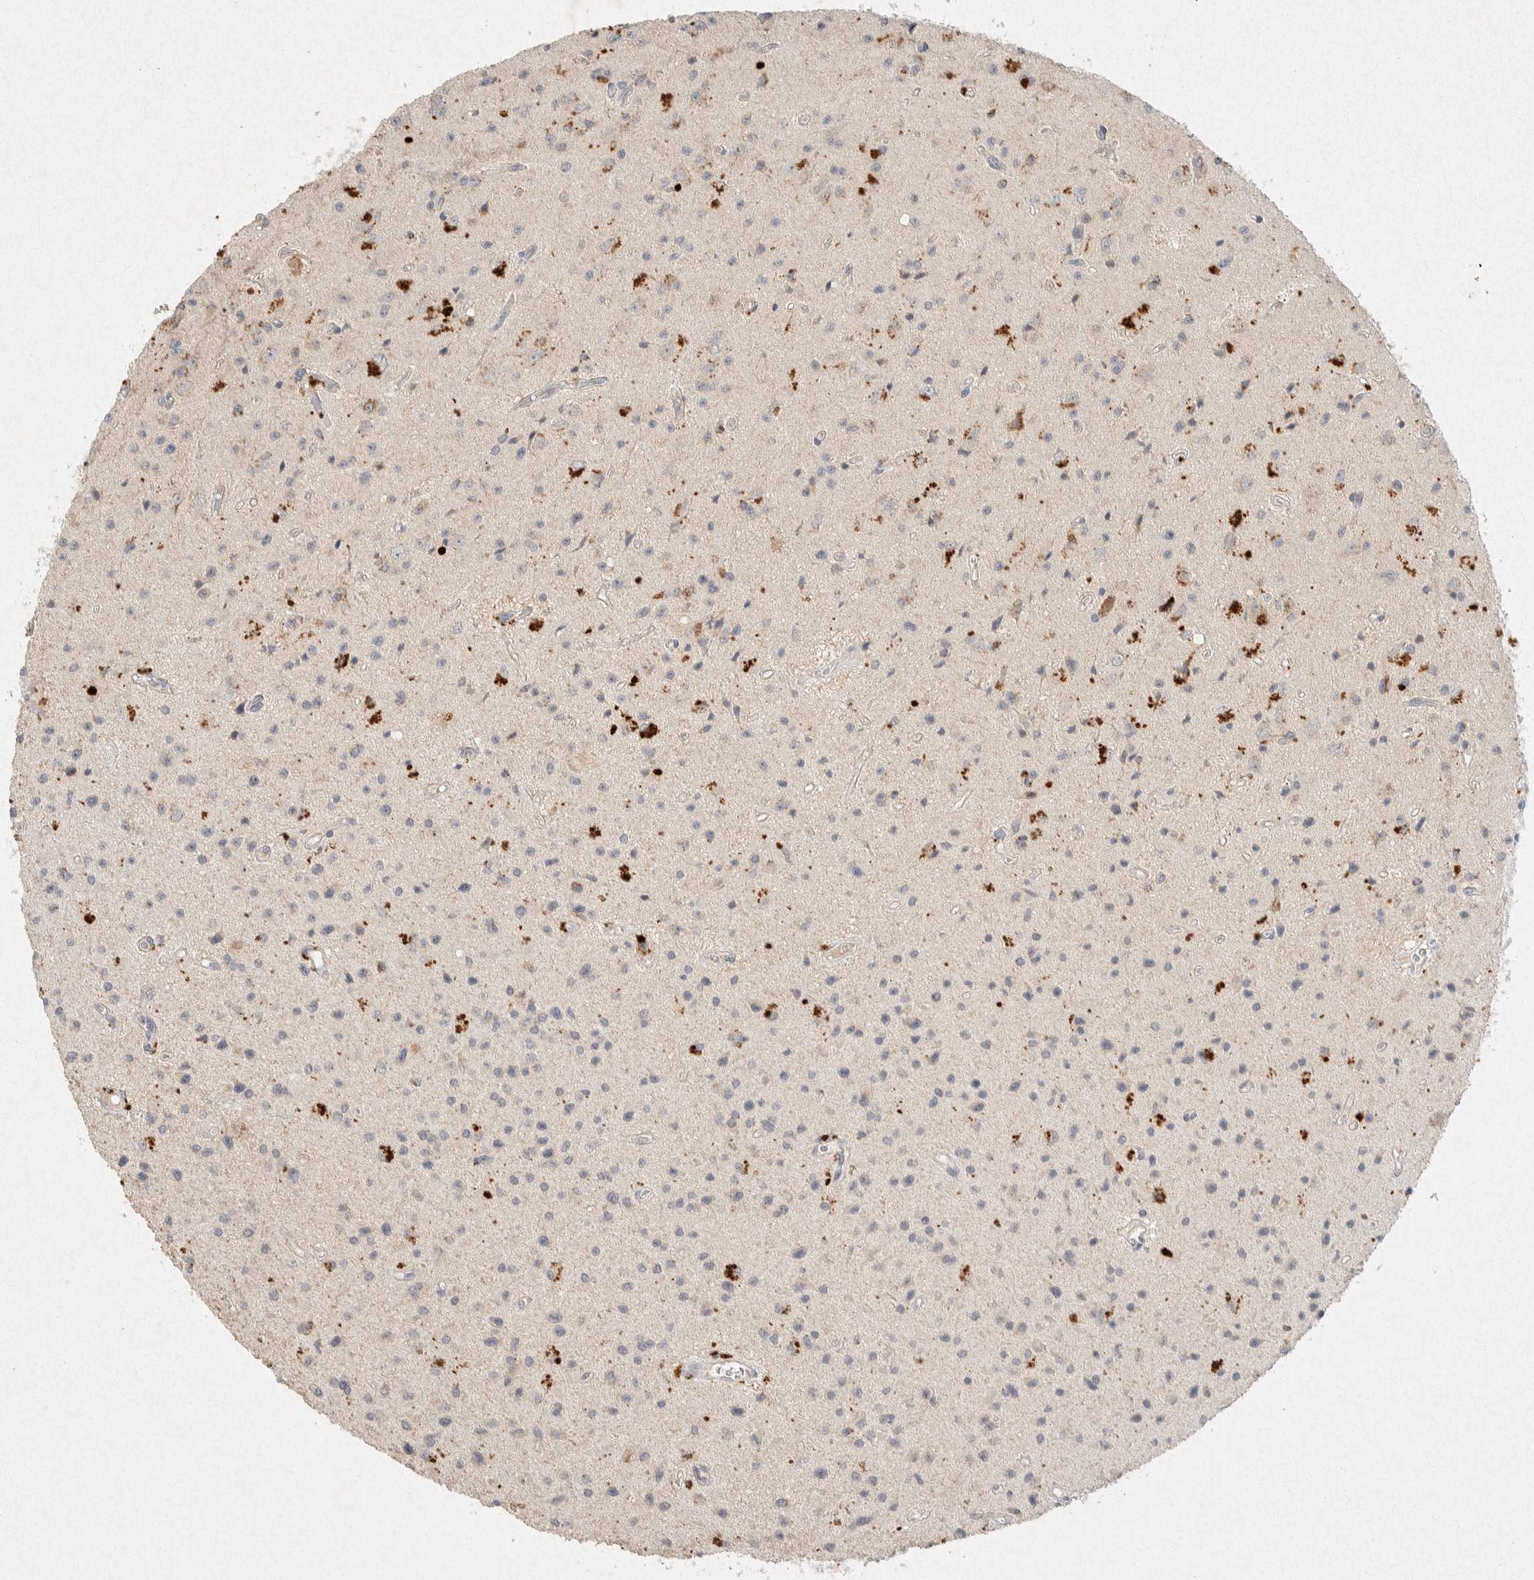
{"staining": {"intensity": "weak", "quantity": "<25%", "location": "cytoplasmic/membranous"}, "tissue": "glioma", "cell_type": "Tumor cells", "image_type": "cancer", "snomed": [{"axis": "morphology", "description": "Glioma, malignant, Low grade"}, {"axis": "topography", "description": "Brain"}], "caption": "The immunohistochemistry (IHC) image has no significant staining in tumor cells of glioma tissue. Nuclei are stained in blue.", "gene": "GNAI1", "patient": {"sex": "male", "age": 58}}